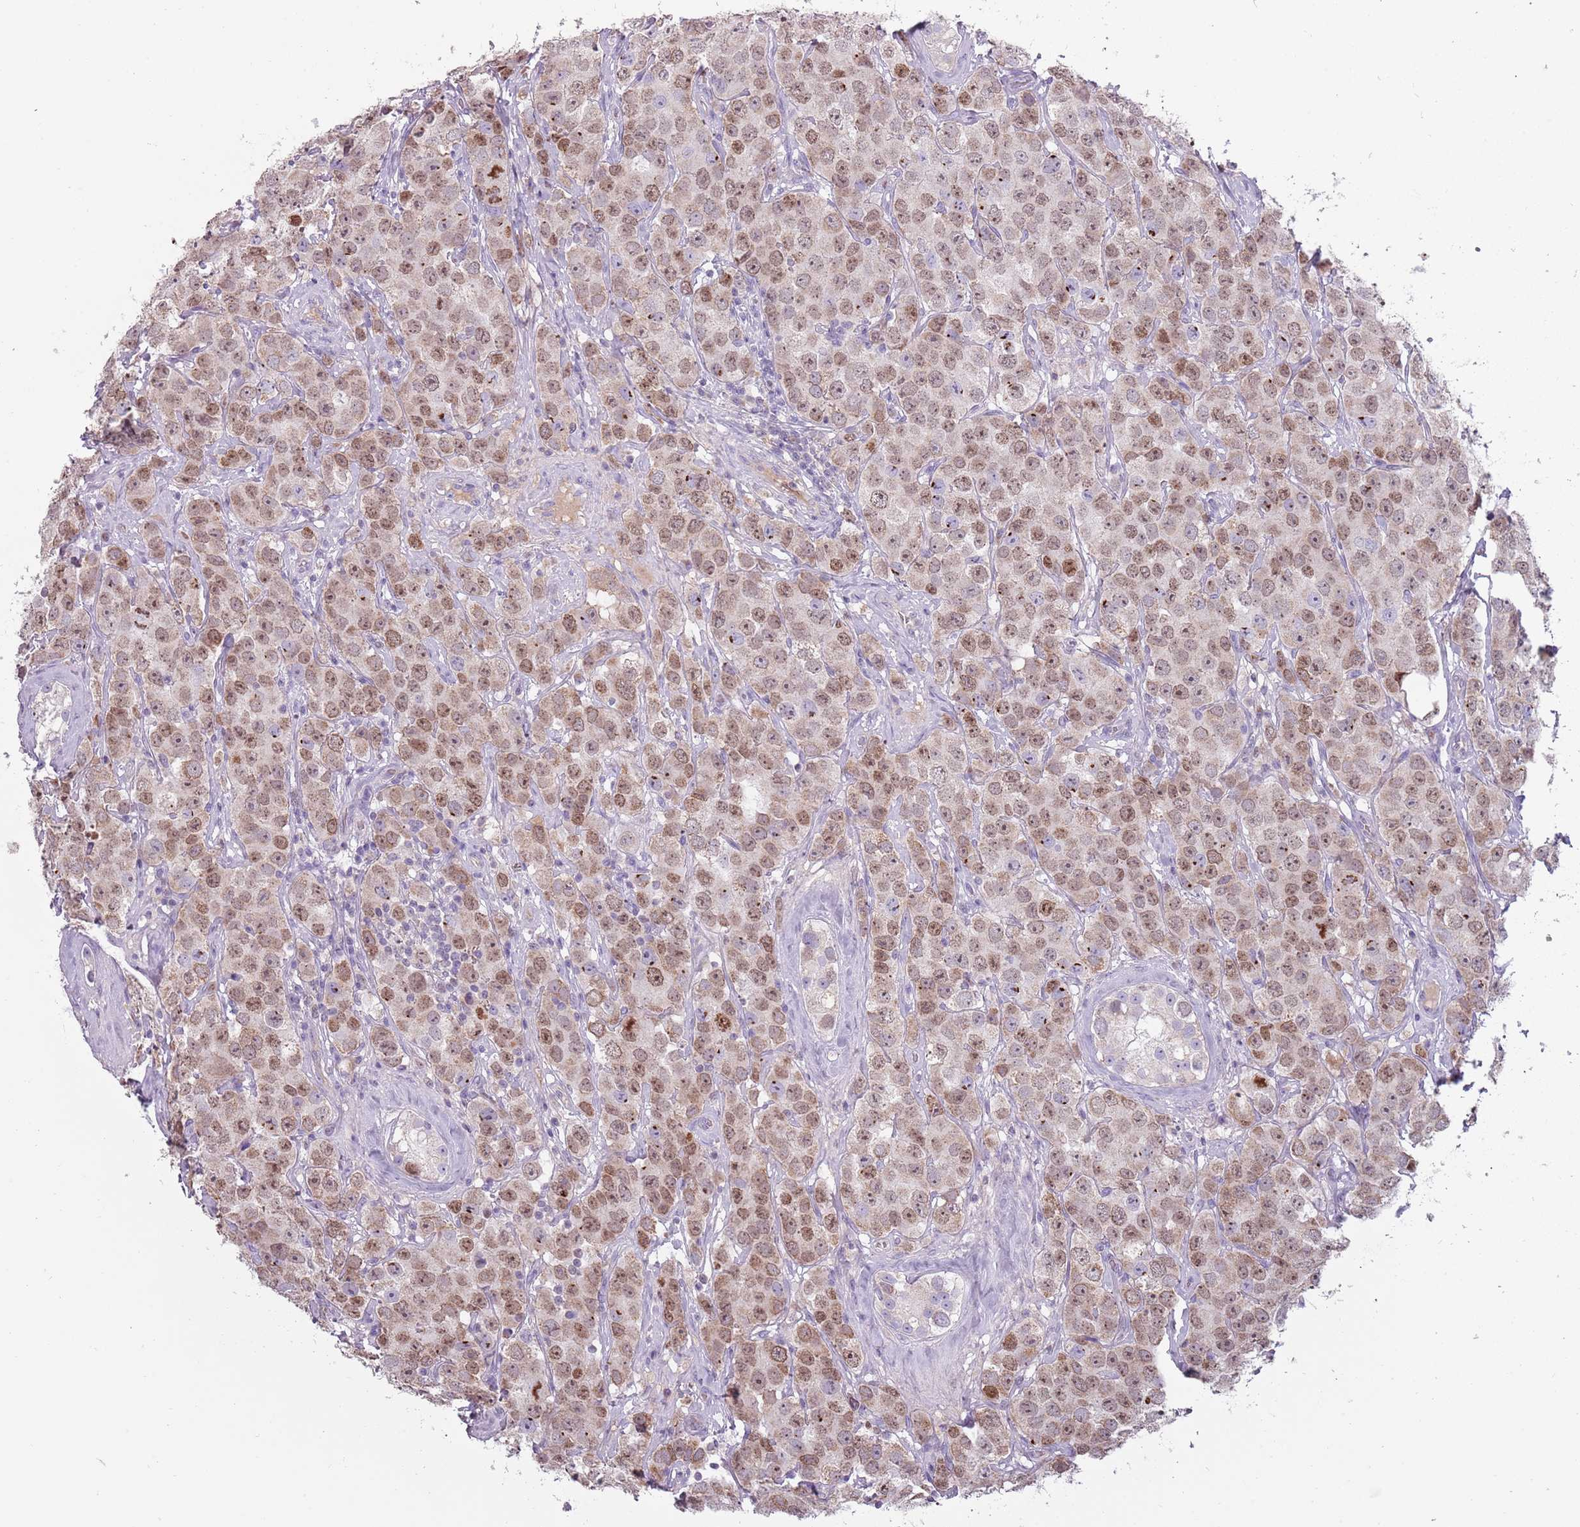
{"staining": {"intensity": "moderate", "quantity": ">75%", "location": "nuclear"}, "tissue": "testis cancer", "cell_type": "Tumor cells", "image_type": "cancer", "snomed": [{"axis": "morphology", "description": "Seminoma, NOS"}, {"axis": "topography", "description": "Testis"}], "caption": "Brown immunohistochemical staining in seminoma (testis) reveals moderate nuclear staining in about >75% of tumor cells.", "gene": "SYS1", "patient": {"sex": "male", "age": 28}}